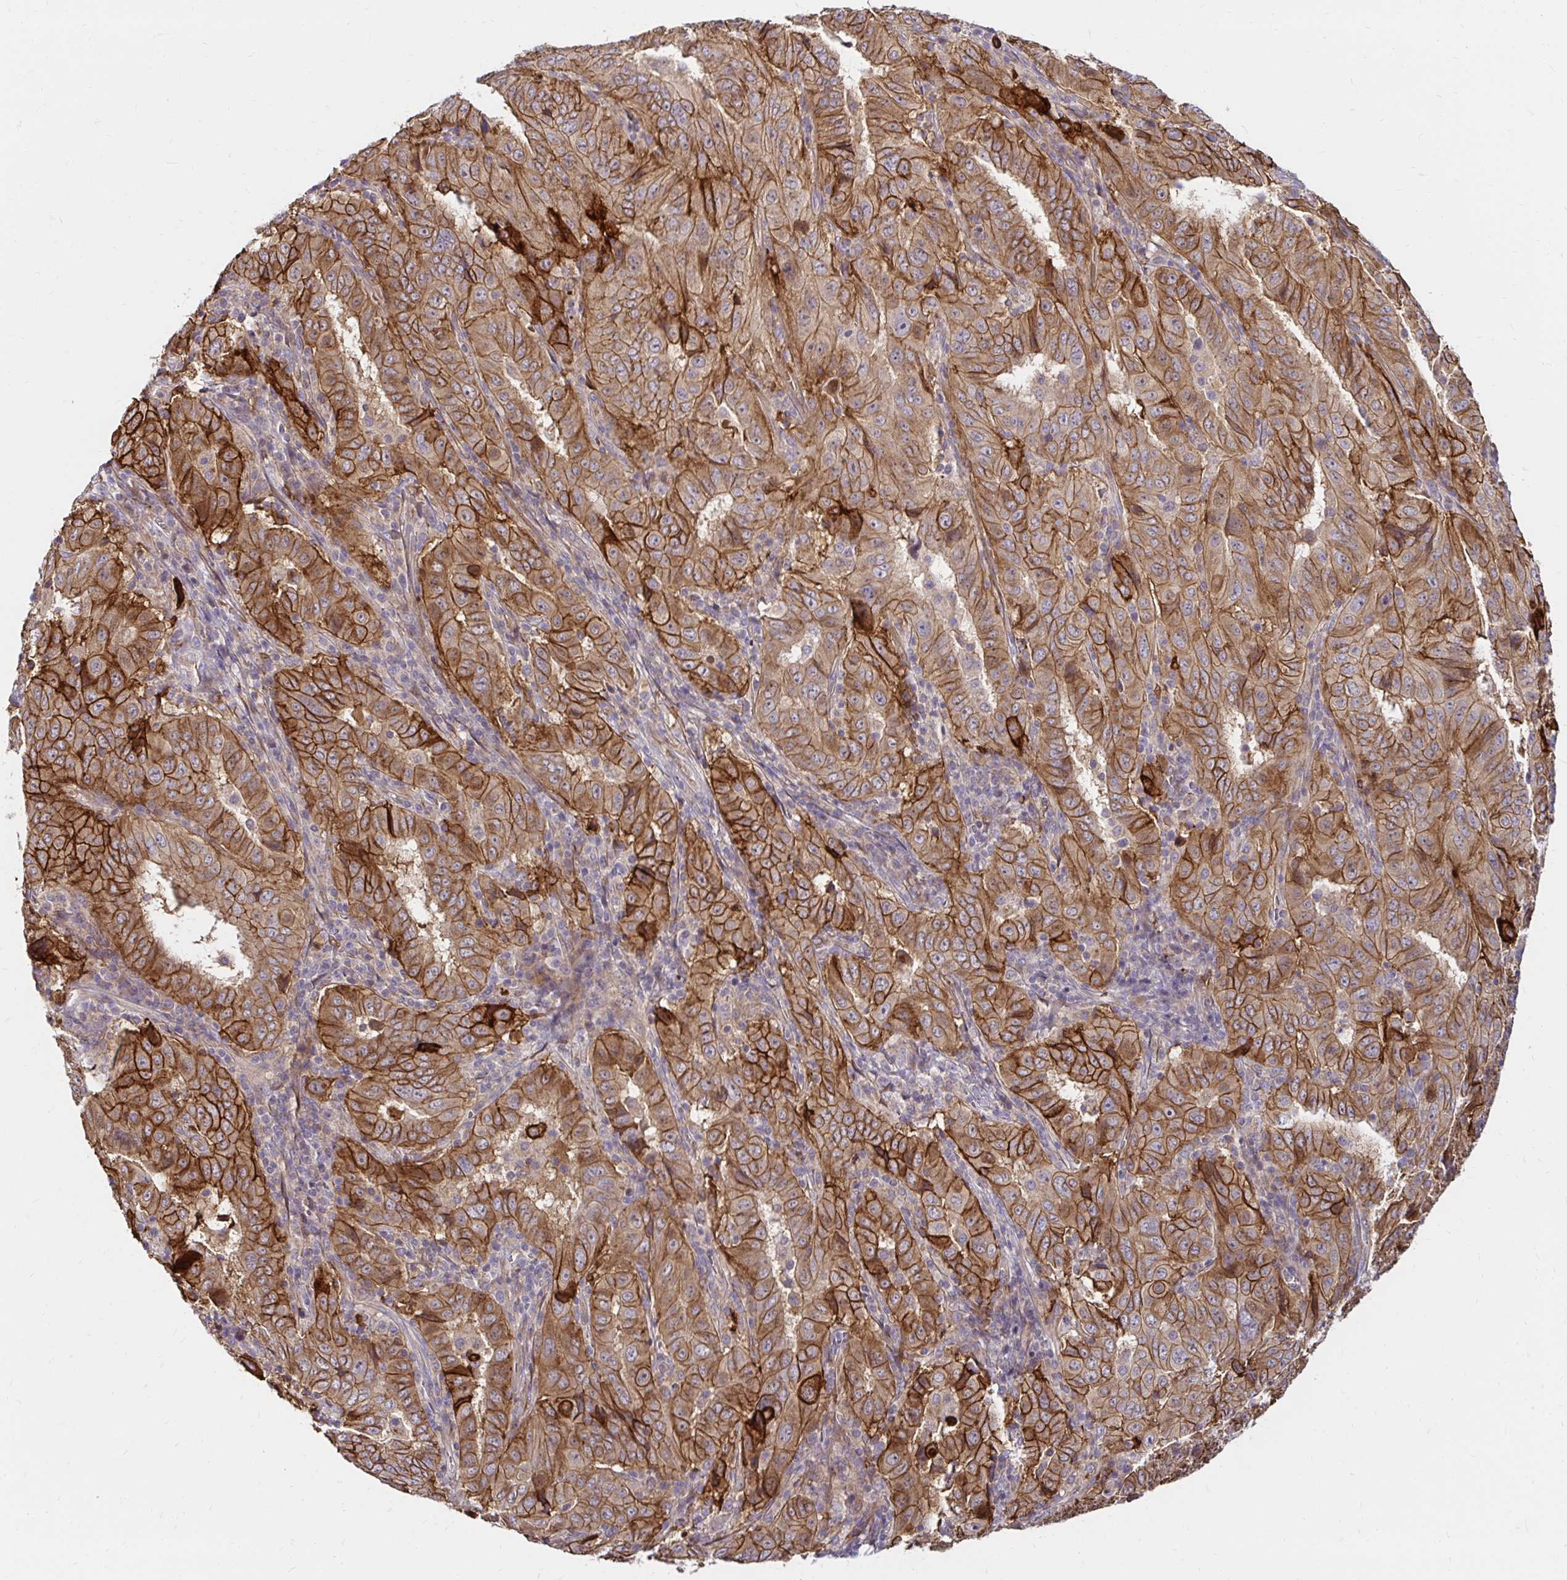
{"staining": {"intensity": "strong", "quantity": "25%-75%", "location": "cytoplasmic/membranous"}, "tissue": "pancreatic cancer", "cell_type": "Tumor cells", "image_type": "cancer", "snomed": [{"axis": "morphology", "description": "Adenocarcinoma, NOS"}, {"axis": "topography", "description": "Pancreas"}], "caption": "Pancreatic cancer (adenocarcinoma) was stained to show a protein in brown. There is high levels of strong cytoplasmic/membranous expression in approximately 25%-75% of tumor cells.", "gene": "ITGA2", "patient": {"sex": "male", "age": 63}}